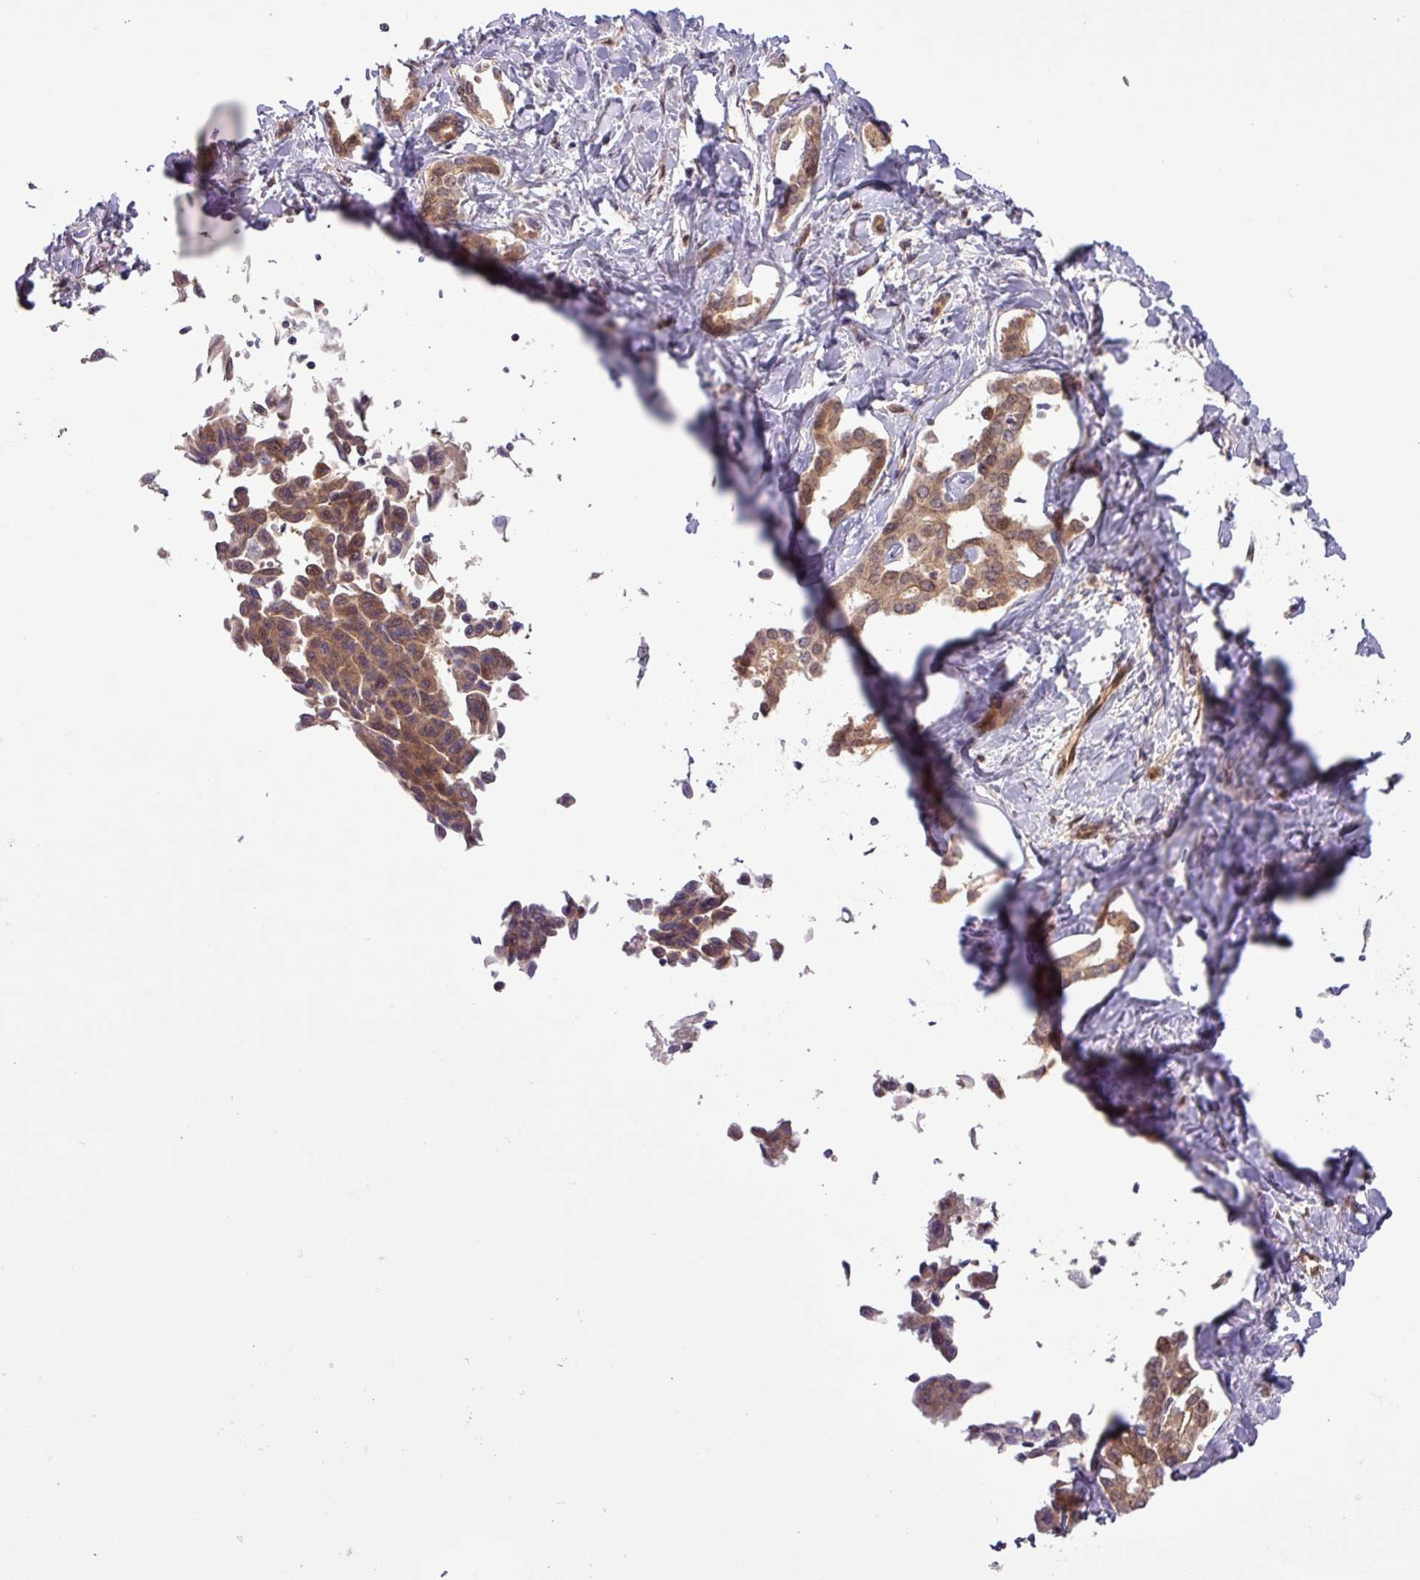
{"staining": {"intensity": "moderate", "quantity": ">75%", "location": "cytoplasmic/membranous,nuclear"}, "tissue": "liver cancer", "cell_type": "Tumor cells", "image_type": "cancer", "snomed": [{"axis": "morphology", "description": "Cholangiocarcinoma"}, {"axis": "topography", "description": "Liver"}], "caption": "There is medium levels of moderate cytoplasmic/membranous and nuclear expression in tumor cells of liver cholangiocarcinoma, as demonstrated by immunohistochemical staining (brown color).", "gene": "CARHSP1", "patient": {"sex": "female", "age": 77}}